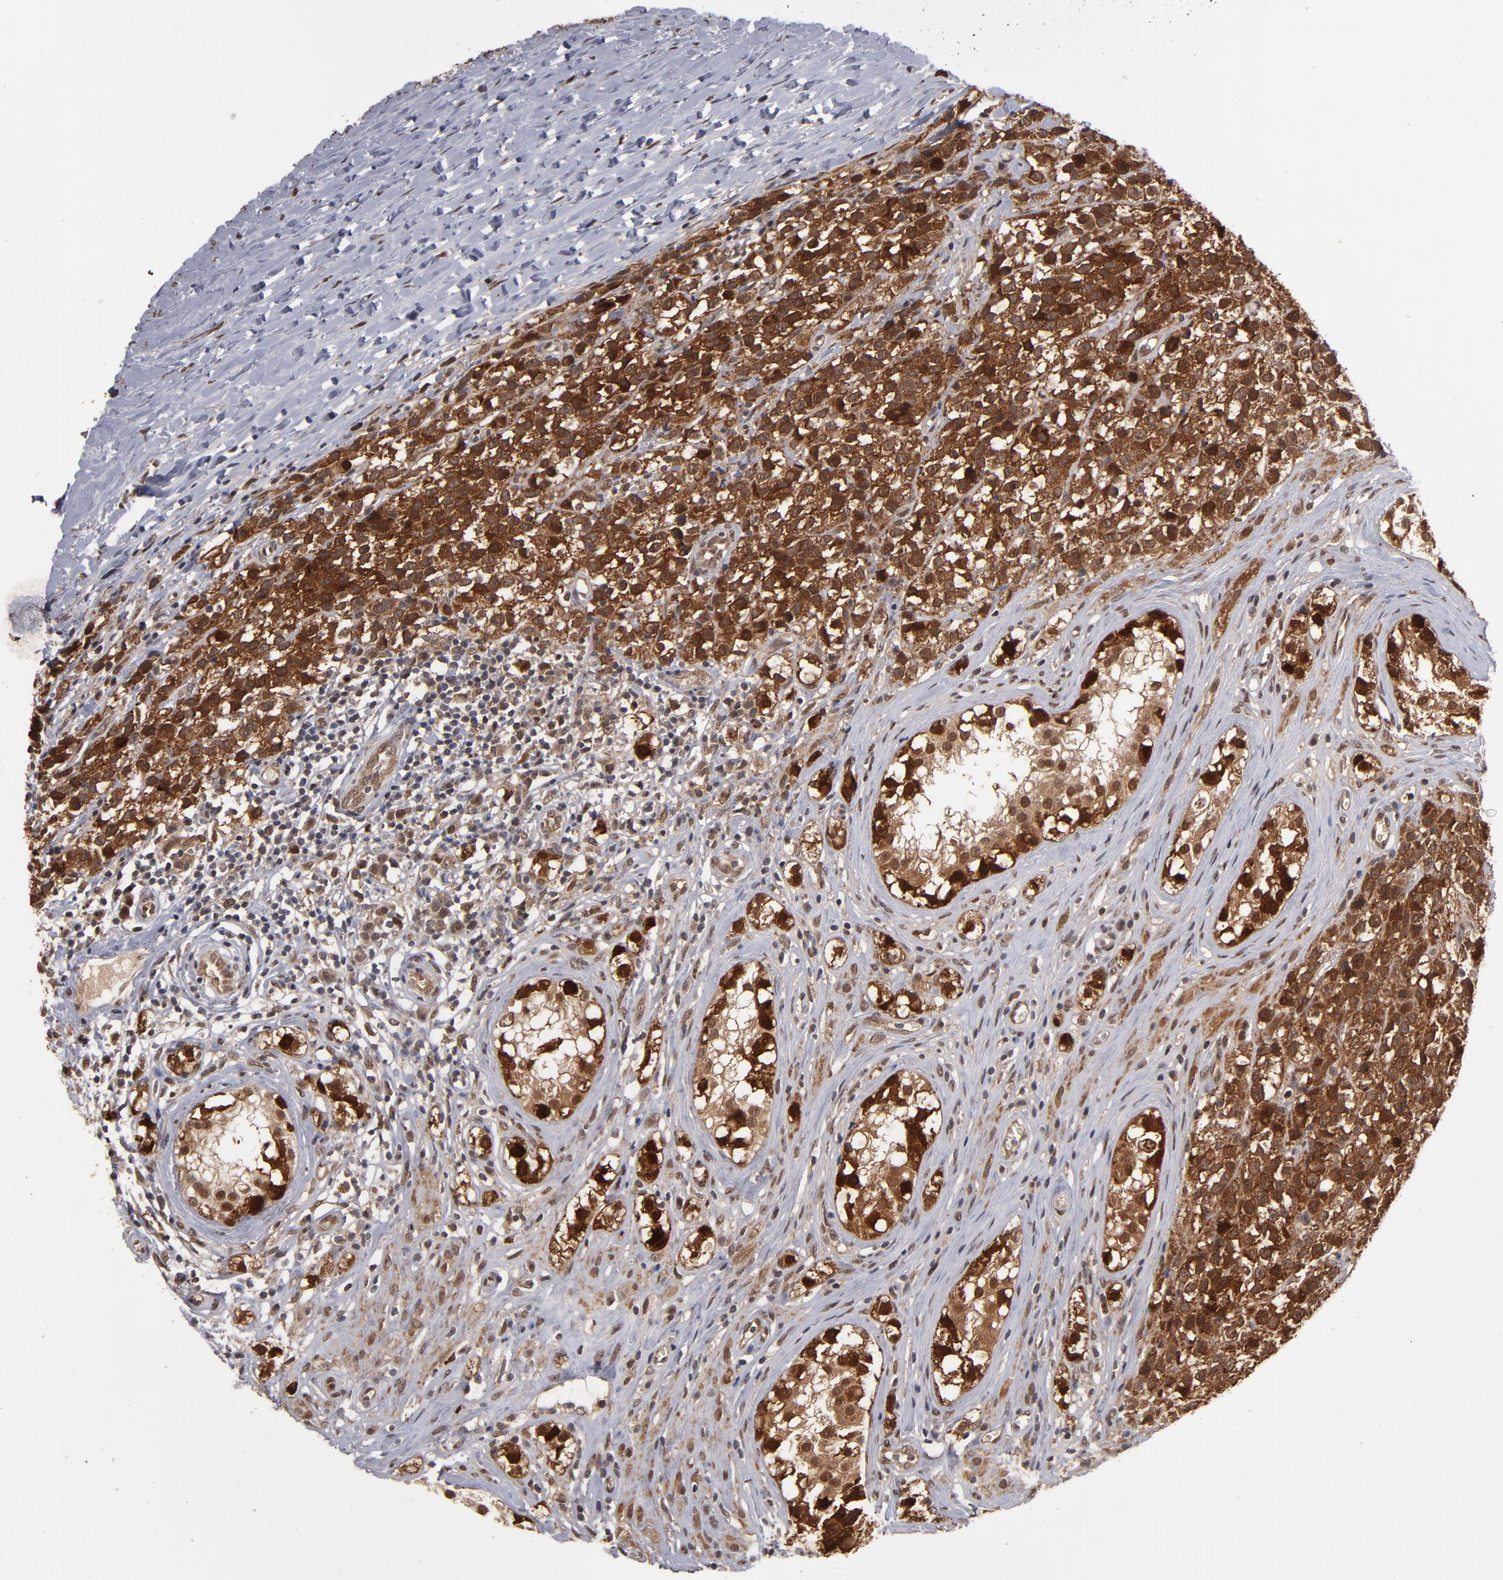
{"staining": {"intensity": "strong", "quantity": ">75%", "location": "cytoplasmic/membranous,nuclear"}, "tissue": "testis cancer", "cell_type": "Tumor cells", "image_type": "cancer", "snomed": [{"axis": "morphology", "description": "Seminoma, NOS"}, {"axis": "topography", "description": "Testis"}], "caption": "Human testis cancer (seminoma) stained for a protein (brown) reveals strong cytoplasmic/membranous and nuclear positive staining in approximately >75% of tumor cells.", "gene": "HUWE1", "patient": {"sex": "male", "age": 25}}